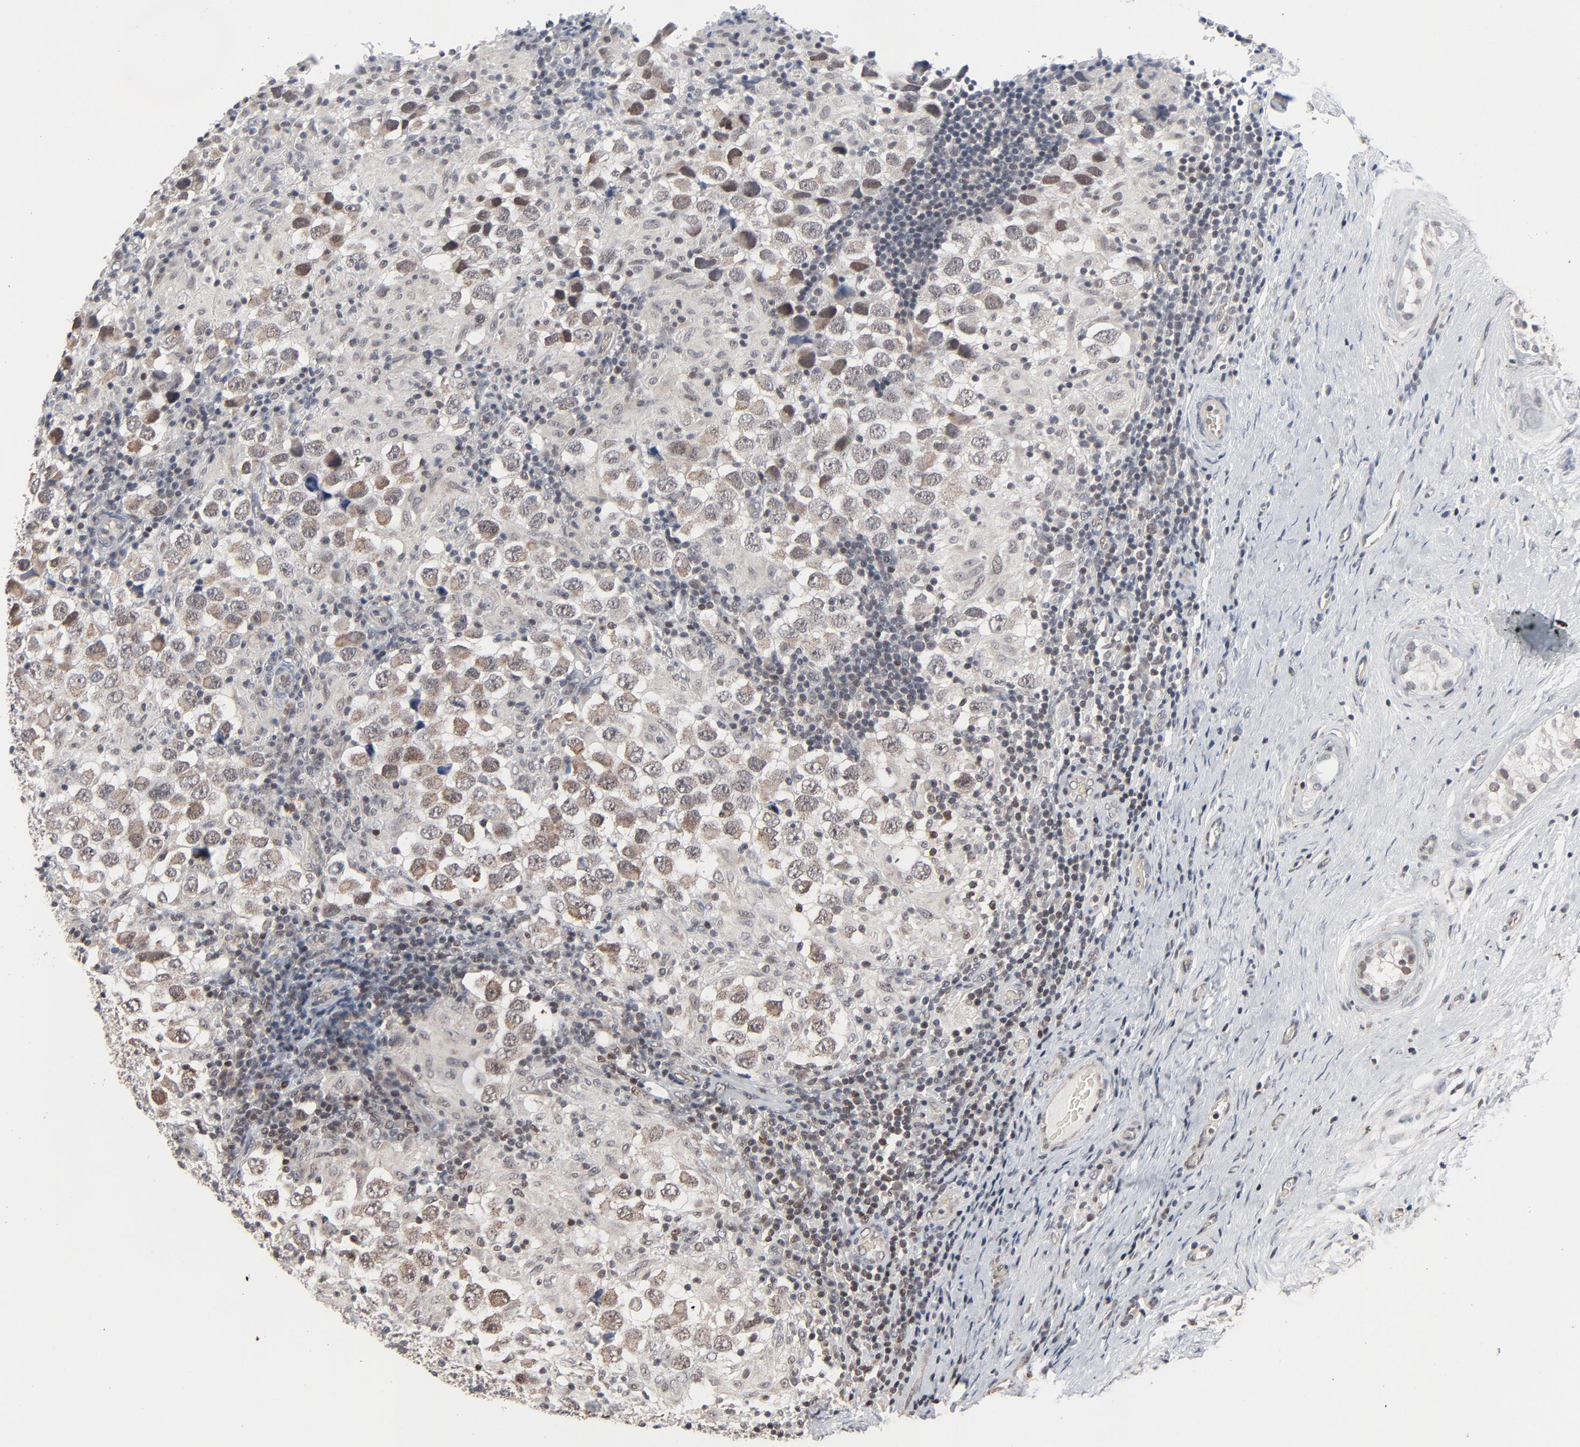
{"staining": {"intensity": "moderate", "quantity": "25%-75%", "location": "cytoplasmic/membranous"}, "tissue": "testis cancer", "cell_type": "Tumor cells", "image_type": "cancer", "snomed": [{"axis": "morphology", "description": "Carcinoma, Embryonal, NOS"}, {"axis": "topography", "description": "Testis"}], "caption": "Protein expression analysis of testis embryonal carcinoma reveals moderate cytoplasmic/membranous positivity in approximately 25%-75% of tumor cells.", "gene": "ZNF419", "patient": {"sex": "male", "age": 21}}